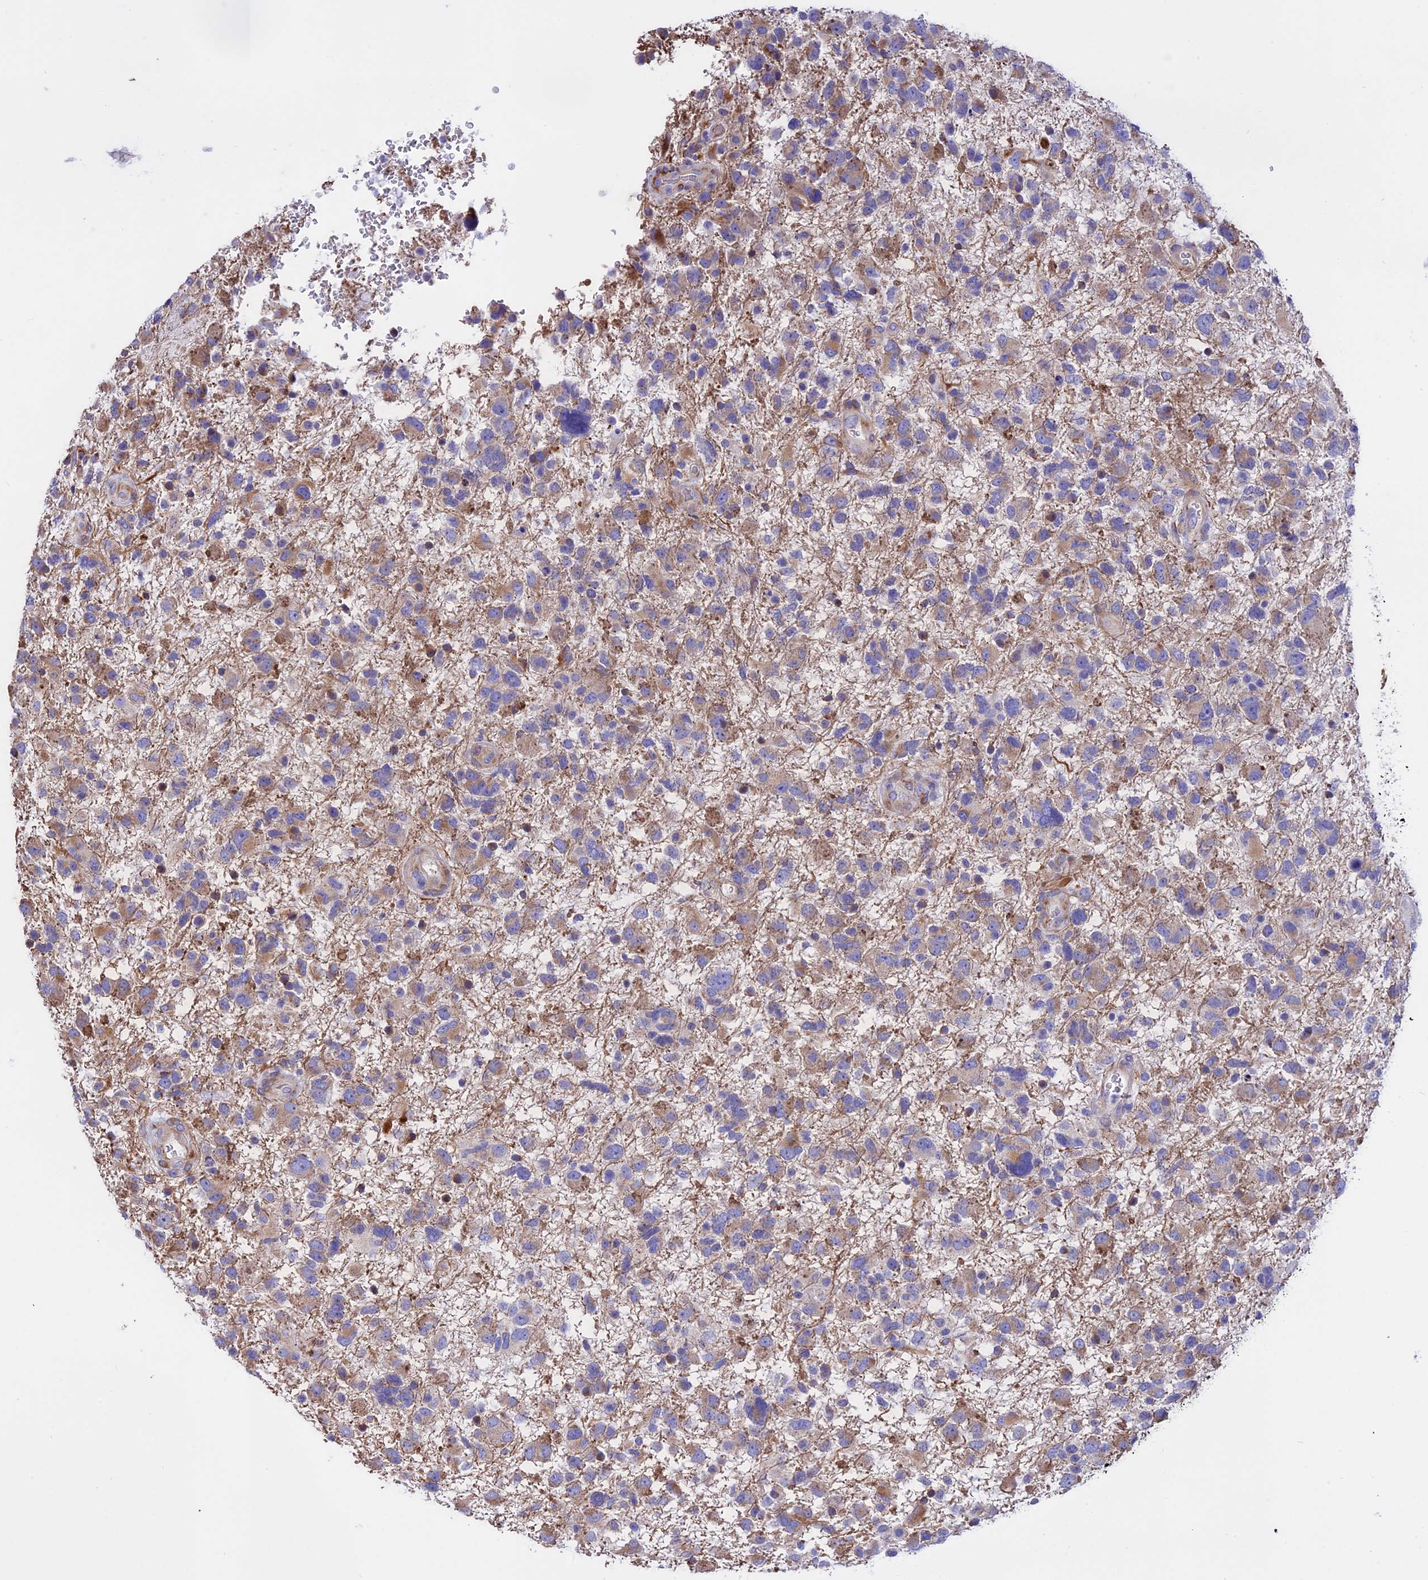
{"staining": {"intensity": "weak", "quantity": "25%-75%", "location": "cytoplasmic/membranous"}, "tissue": "glioma", "cell_type": "Tumor cells", "image_type": "cancer", "snomed": [{"axis": "morphology", "description": "Glioma, malignant, High grade"}, {"axis": "topography", "description": "Brain"}], "caption": "IHC (DAB) staining of malignant glioma (high-grade) reveals weak cytoplasmic/membranous protein positivity in approximately 25%-75% of tumor cells.", "gene": "TMEM138", "patient": {"sex": "male", "age": 61}}